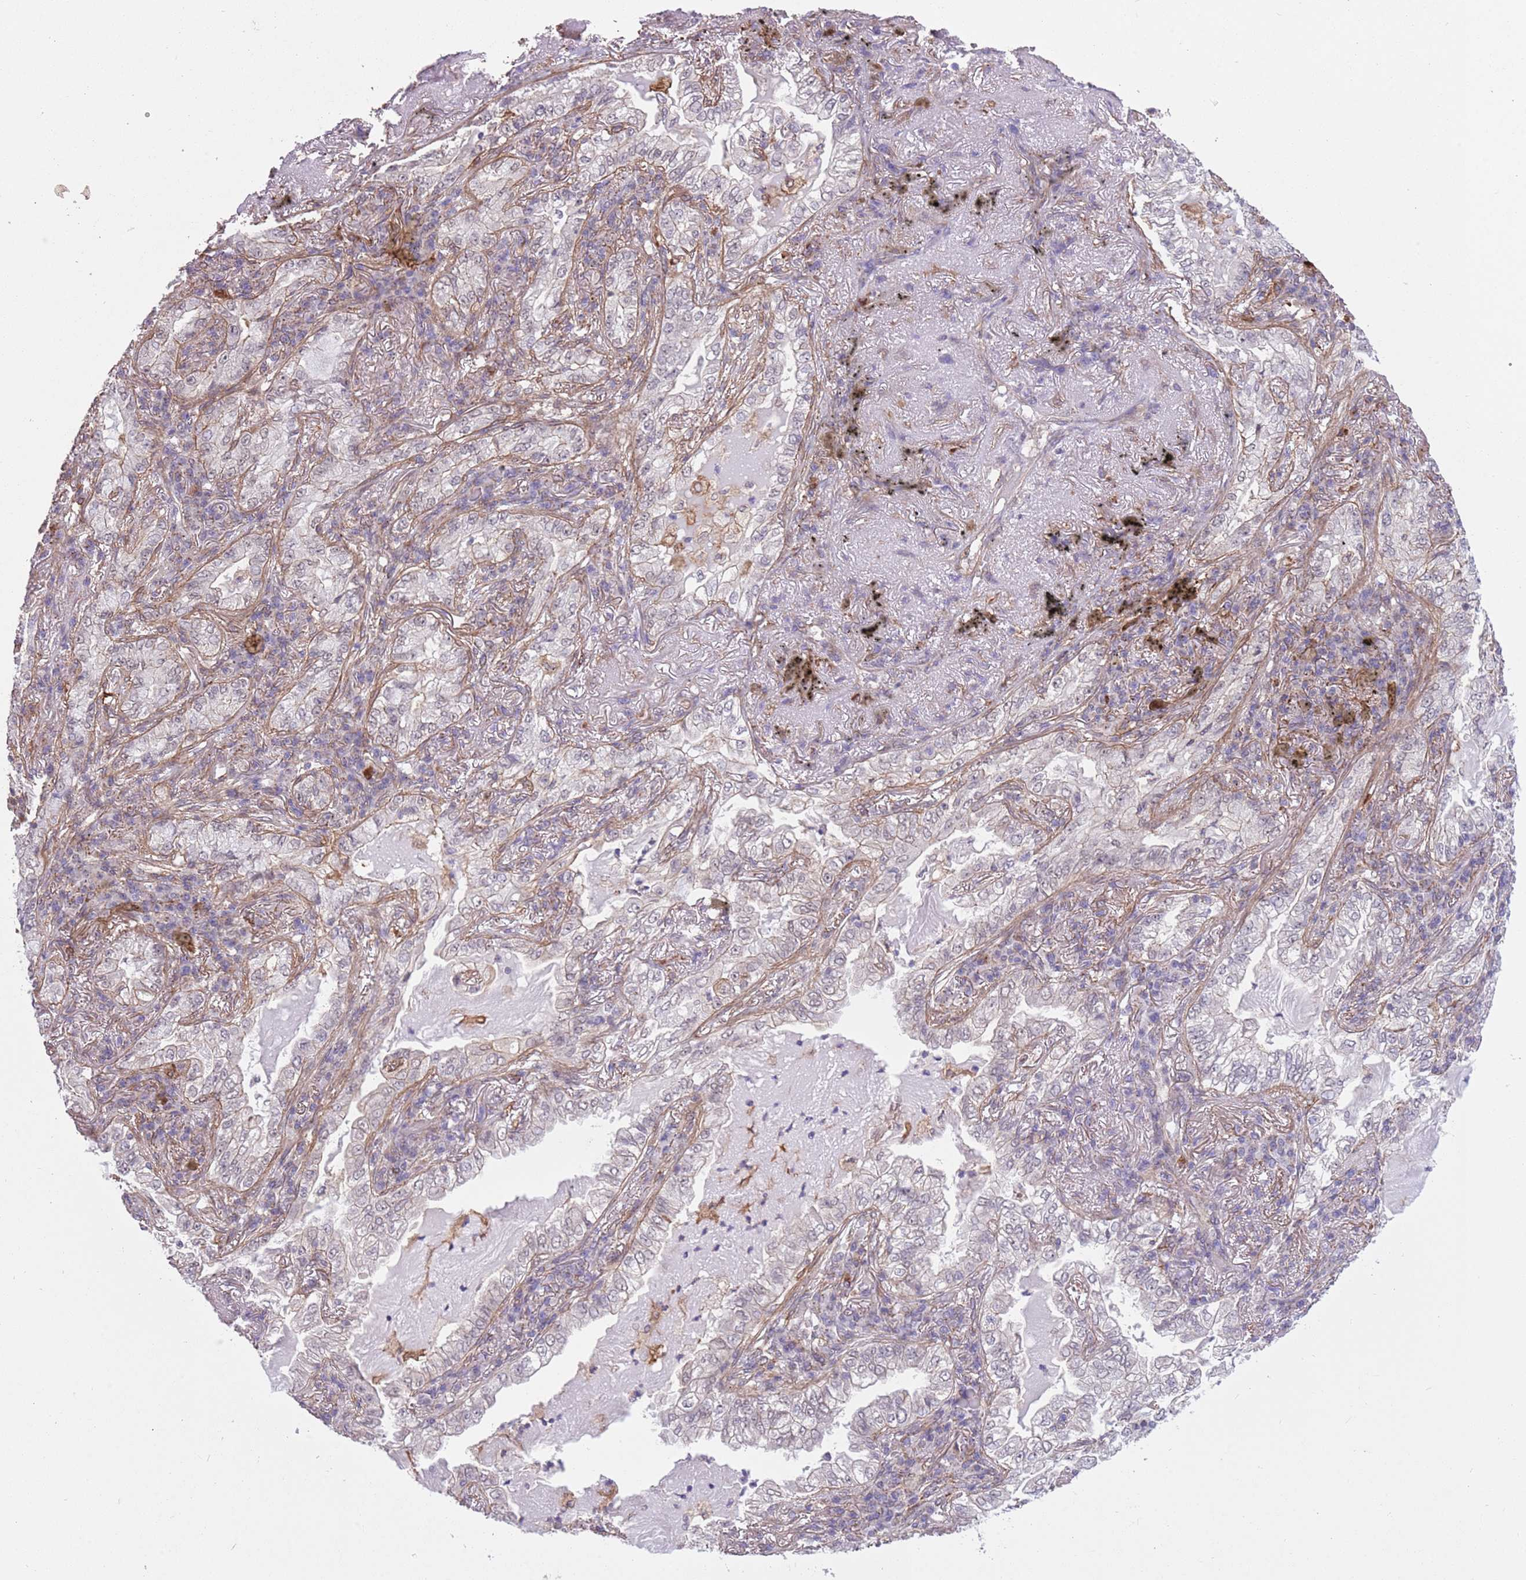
{"staining": {"intensity": "negative", "quantity": "none", "location": "none"}, "tissue": "lung cancer", "cell_type": "Tumor cells", "image_type": "cancer", "snomed": [{"axis": "morphology", "description": "Adenocarcinoma, NOS"}, {"axis": "topography", "description": "Lung"}], "caption": "Immunohistochemical staining of human lung adenocarcinoma demonstrates no significant positivity in tumor cells.", "gene": "CREBZF", "patient": {"sex": "female", "age": 73}}